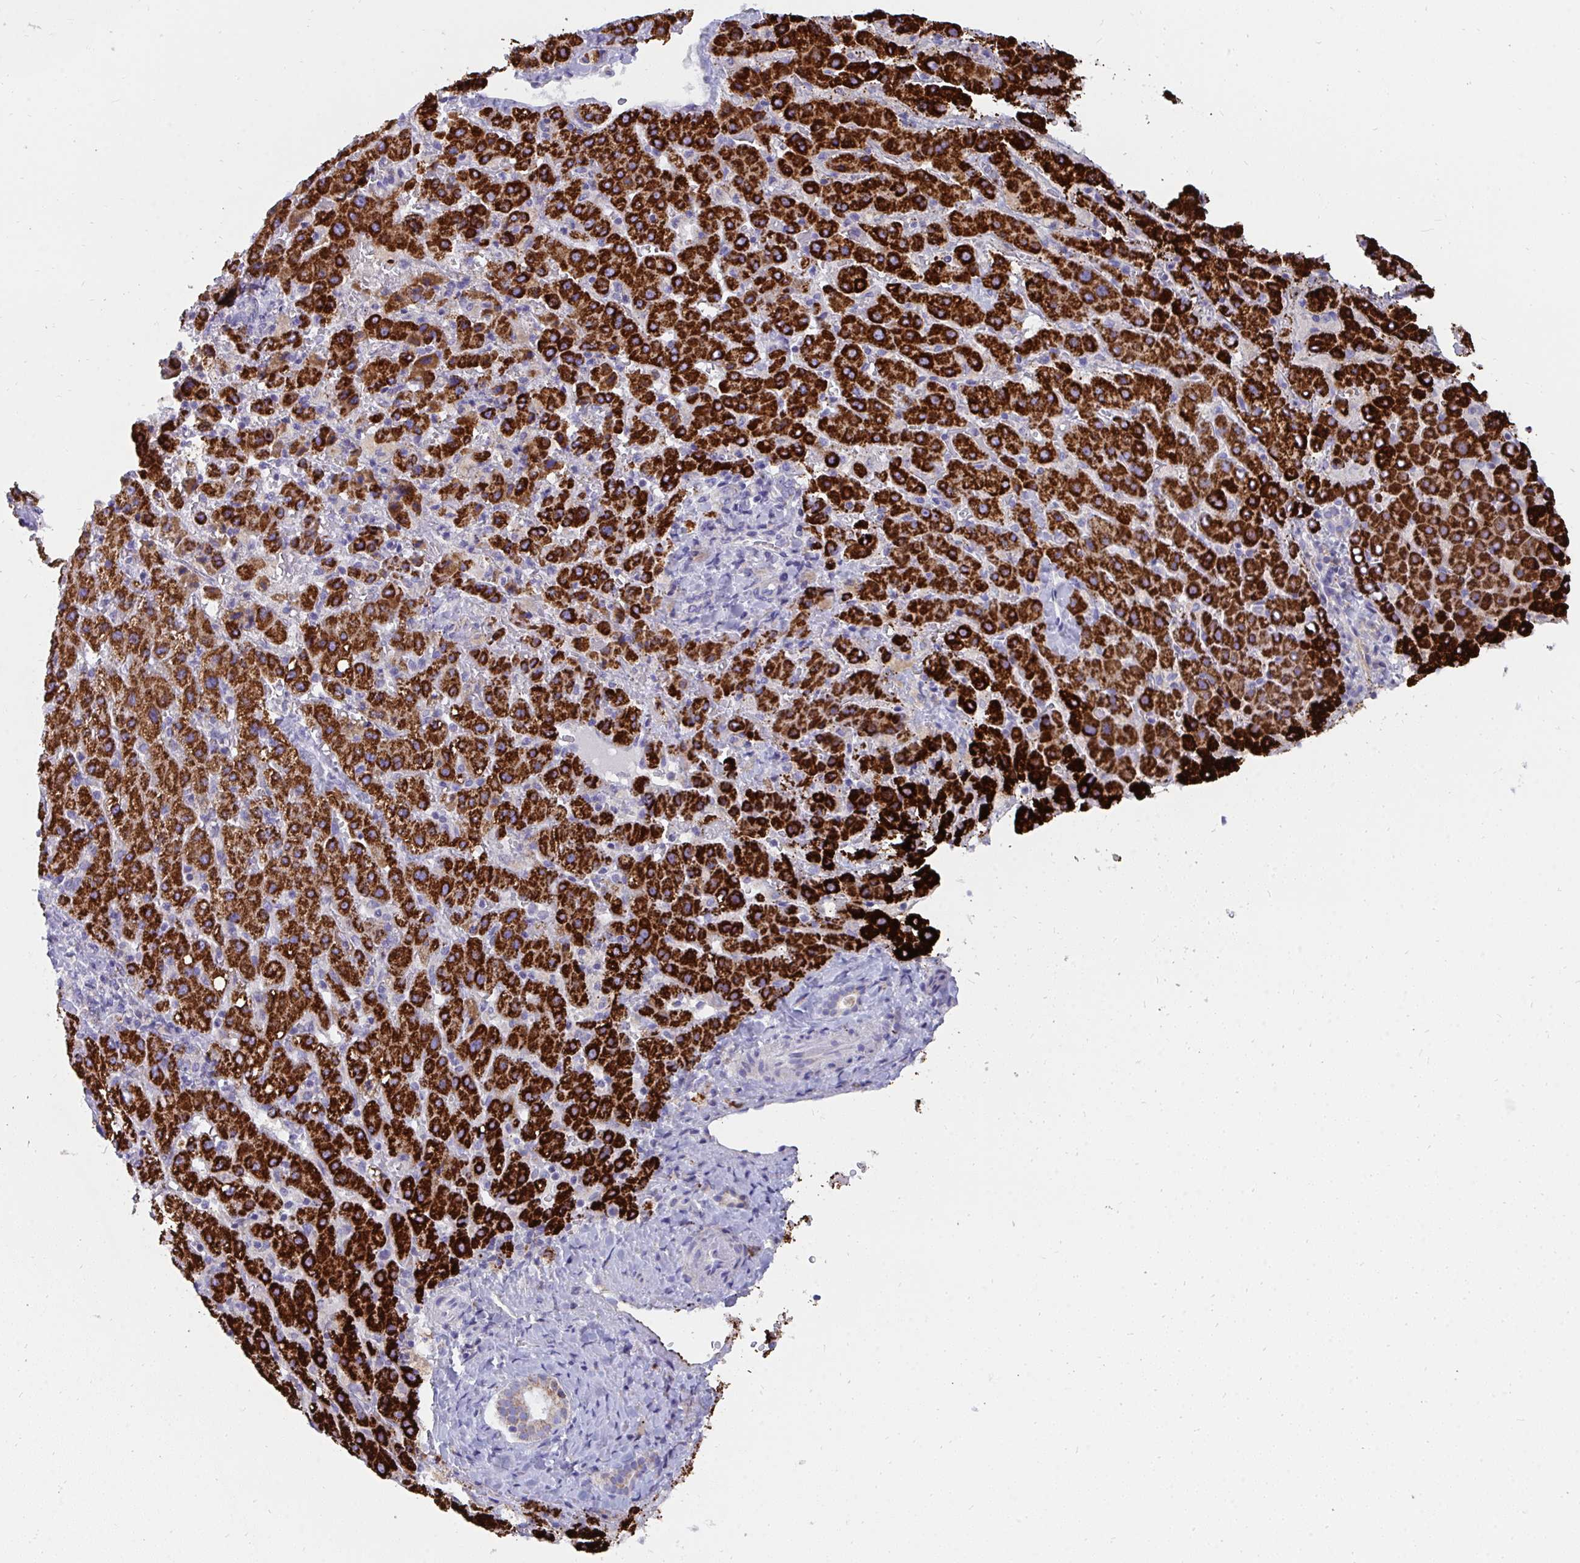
{"staining": {"intensity": "strong", "quantity": ">75%", "location": "cytoplasmic/membranous"}, "tissue": "liver cancer", "cell_type": "Tumor cells", "image_type": "cancer", "snomed": [{"axis": "morphology", "description": "Carcinoma, Hepatocellular, NOS"}, {"axis": "topography", "description": "Liver"}], "caption": "Liver cancer (hepatocellular carcinoma) tissue shows strong cytoplasmic/membranous staining in about >75% of tumor cells", "gene": "PC", "patient": {"sex": "female", "age": 58}}